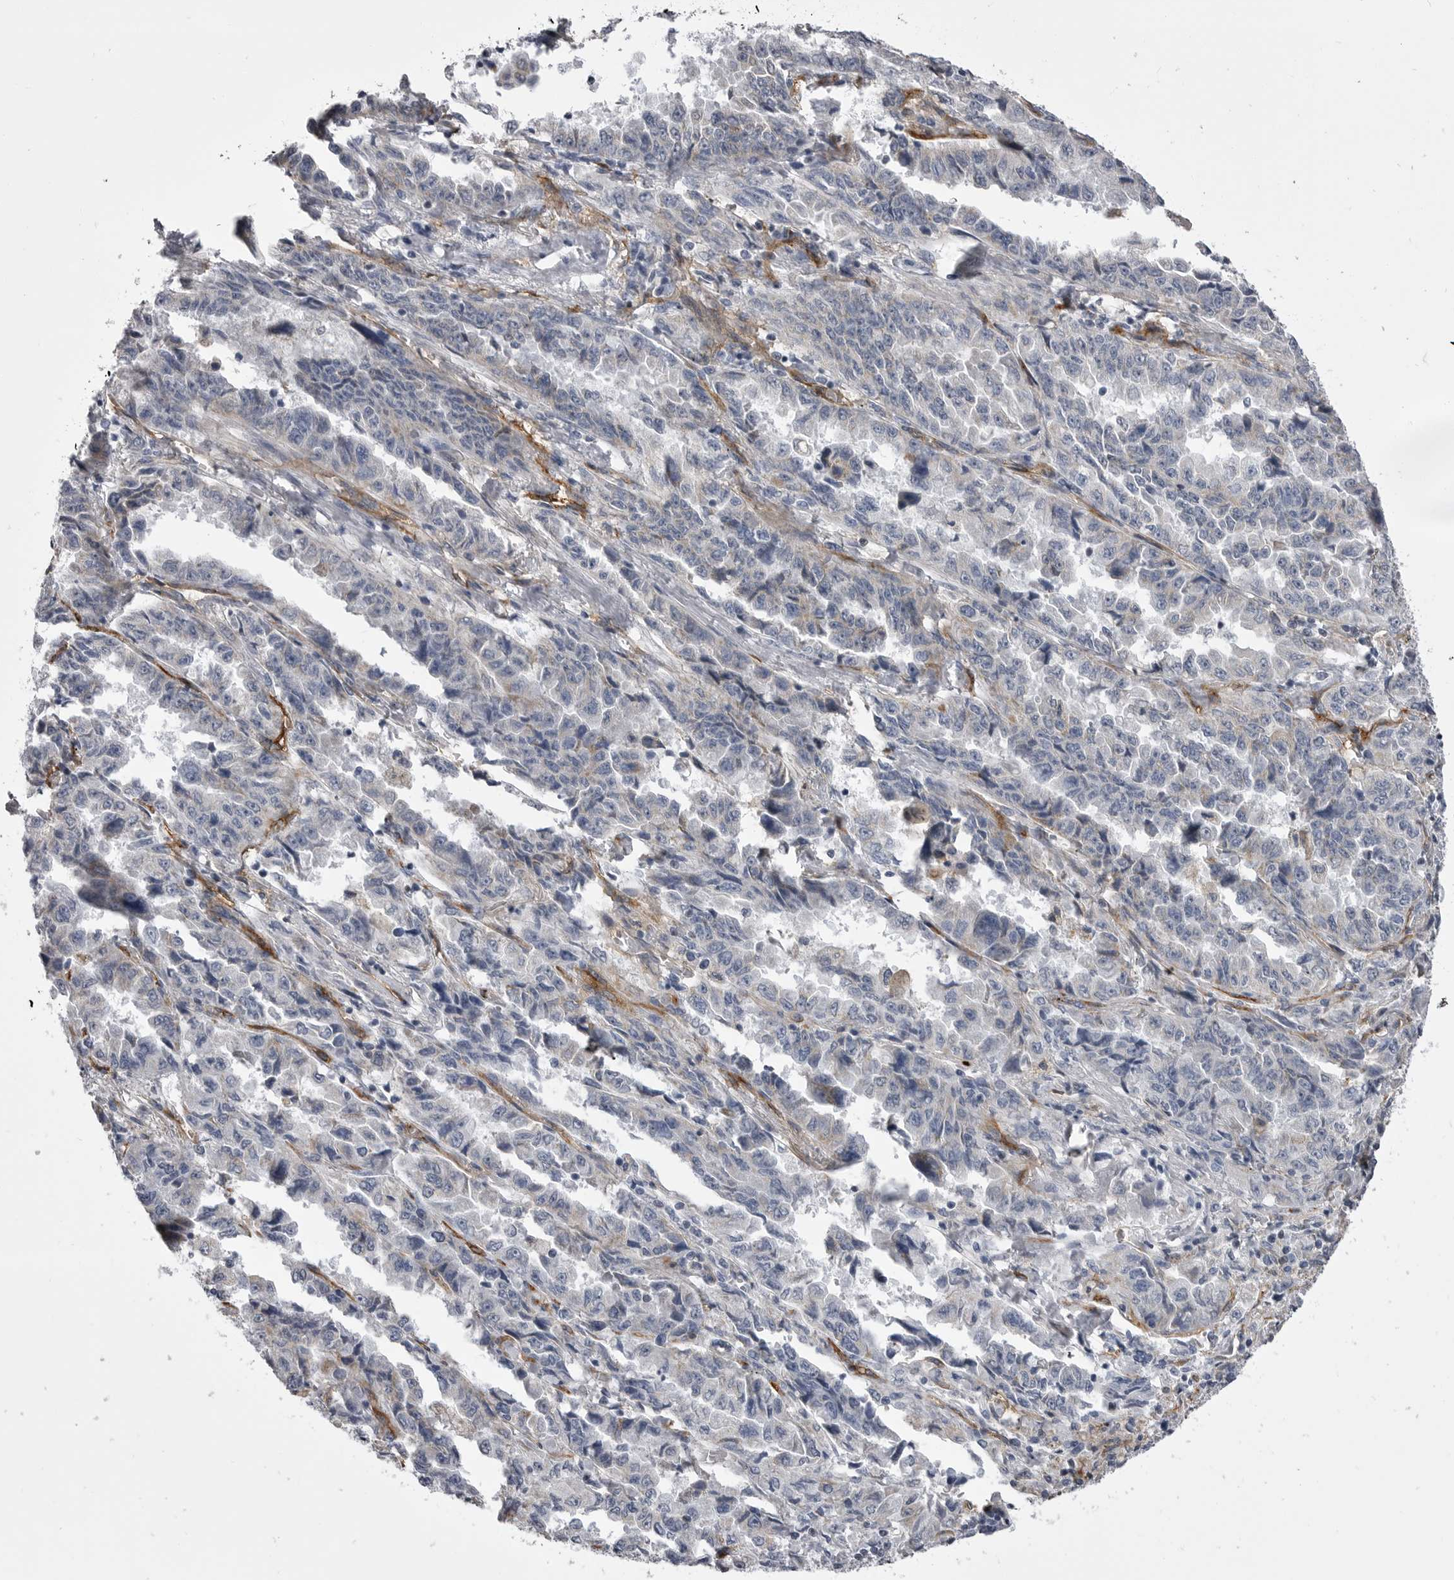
{"staining": {"intensity": "negative", "quantity": "none", "location": "none"}, "tissue": "lung cancer", "cell_type": "Tumor cells", "image_type": "cancer", "snomed": [{"axis": "morphology", "description": "Adenocarcinoma, NOS"}, {"axis": "topography", "description": "Lung"}], "caption": "Tumor cells are negative for brown protein staining in lung cancer. Brightfield microscopy of immunohistochemistry stained with DAB (brown) and hematoxylin (blue), captured at high magnification.", "gene": "OPLAH", "patient": {"sex": "female", "age": 51}}